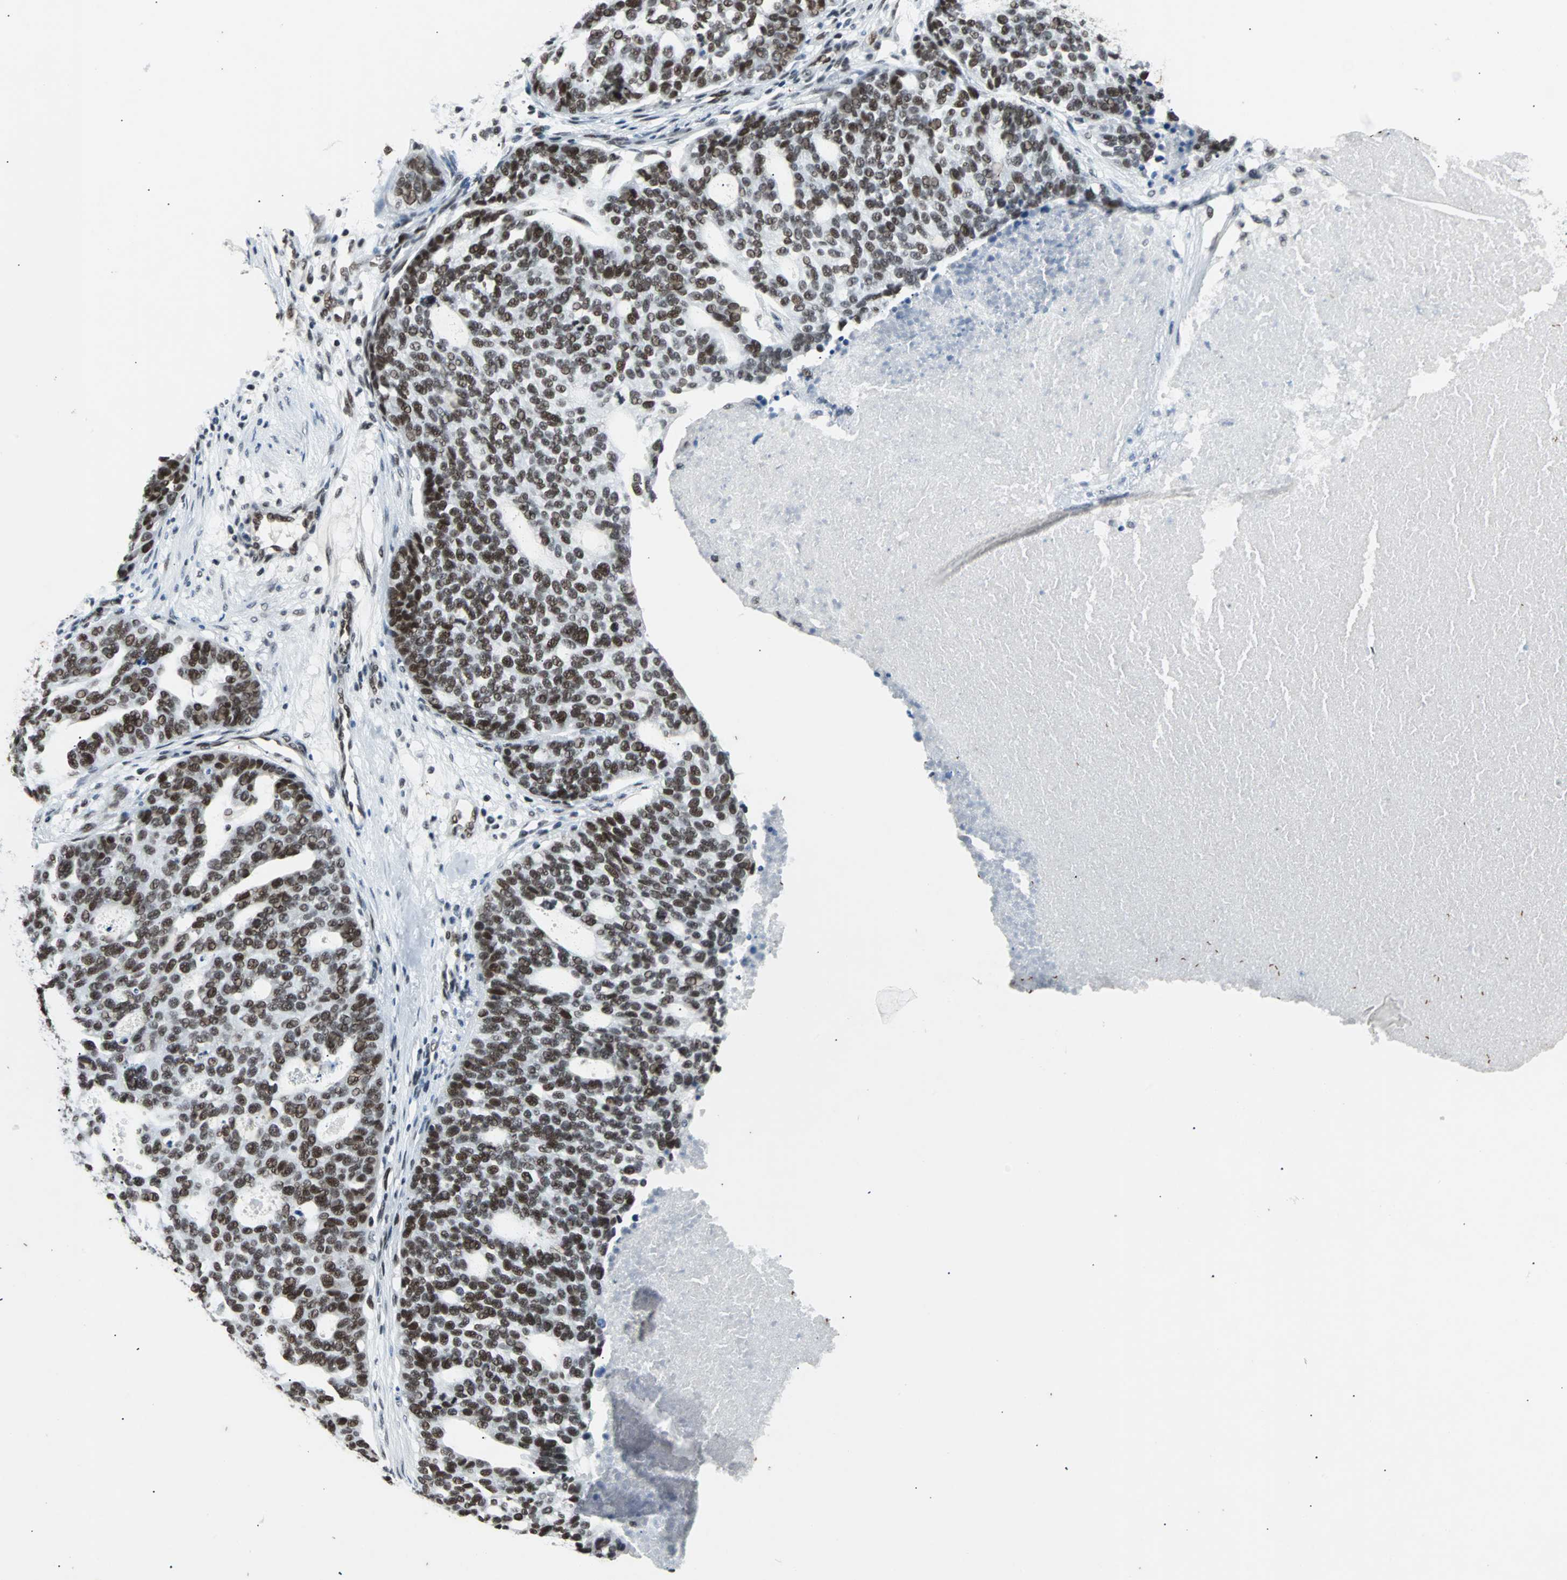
{"staining": {"intensity": "moderate", "quantity": ">75%", "location": "nuclear"}, "tissue": "ovarian cancer", "cell_type": "Tumor cells", "image_type": "cancer", "snomed": [{"axis": "morphology", "description": "Cystadenocarcinoma, serous, NOS"}, {"axis": "topography", "description": "Ovary"}], "caption": "Moderate nuclear protein staining is seen in approximately >75% of tumor cells in ovarian cancer (serous cystadenocarcinoma). The staining is performed using DAB (3,3'-diaminobenzidine) brown chromogen to label protein expression. The nuclei are counter-stained blue using hematoxylin.", "gene": "GATAD2A", "patient": {"sex": "female", "age": 59}}